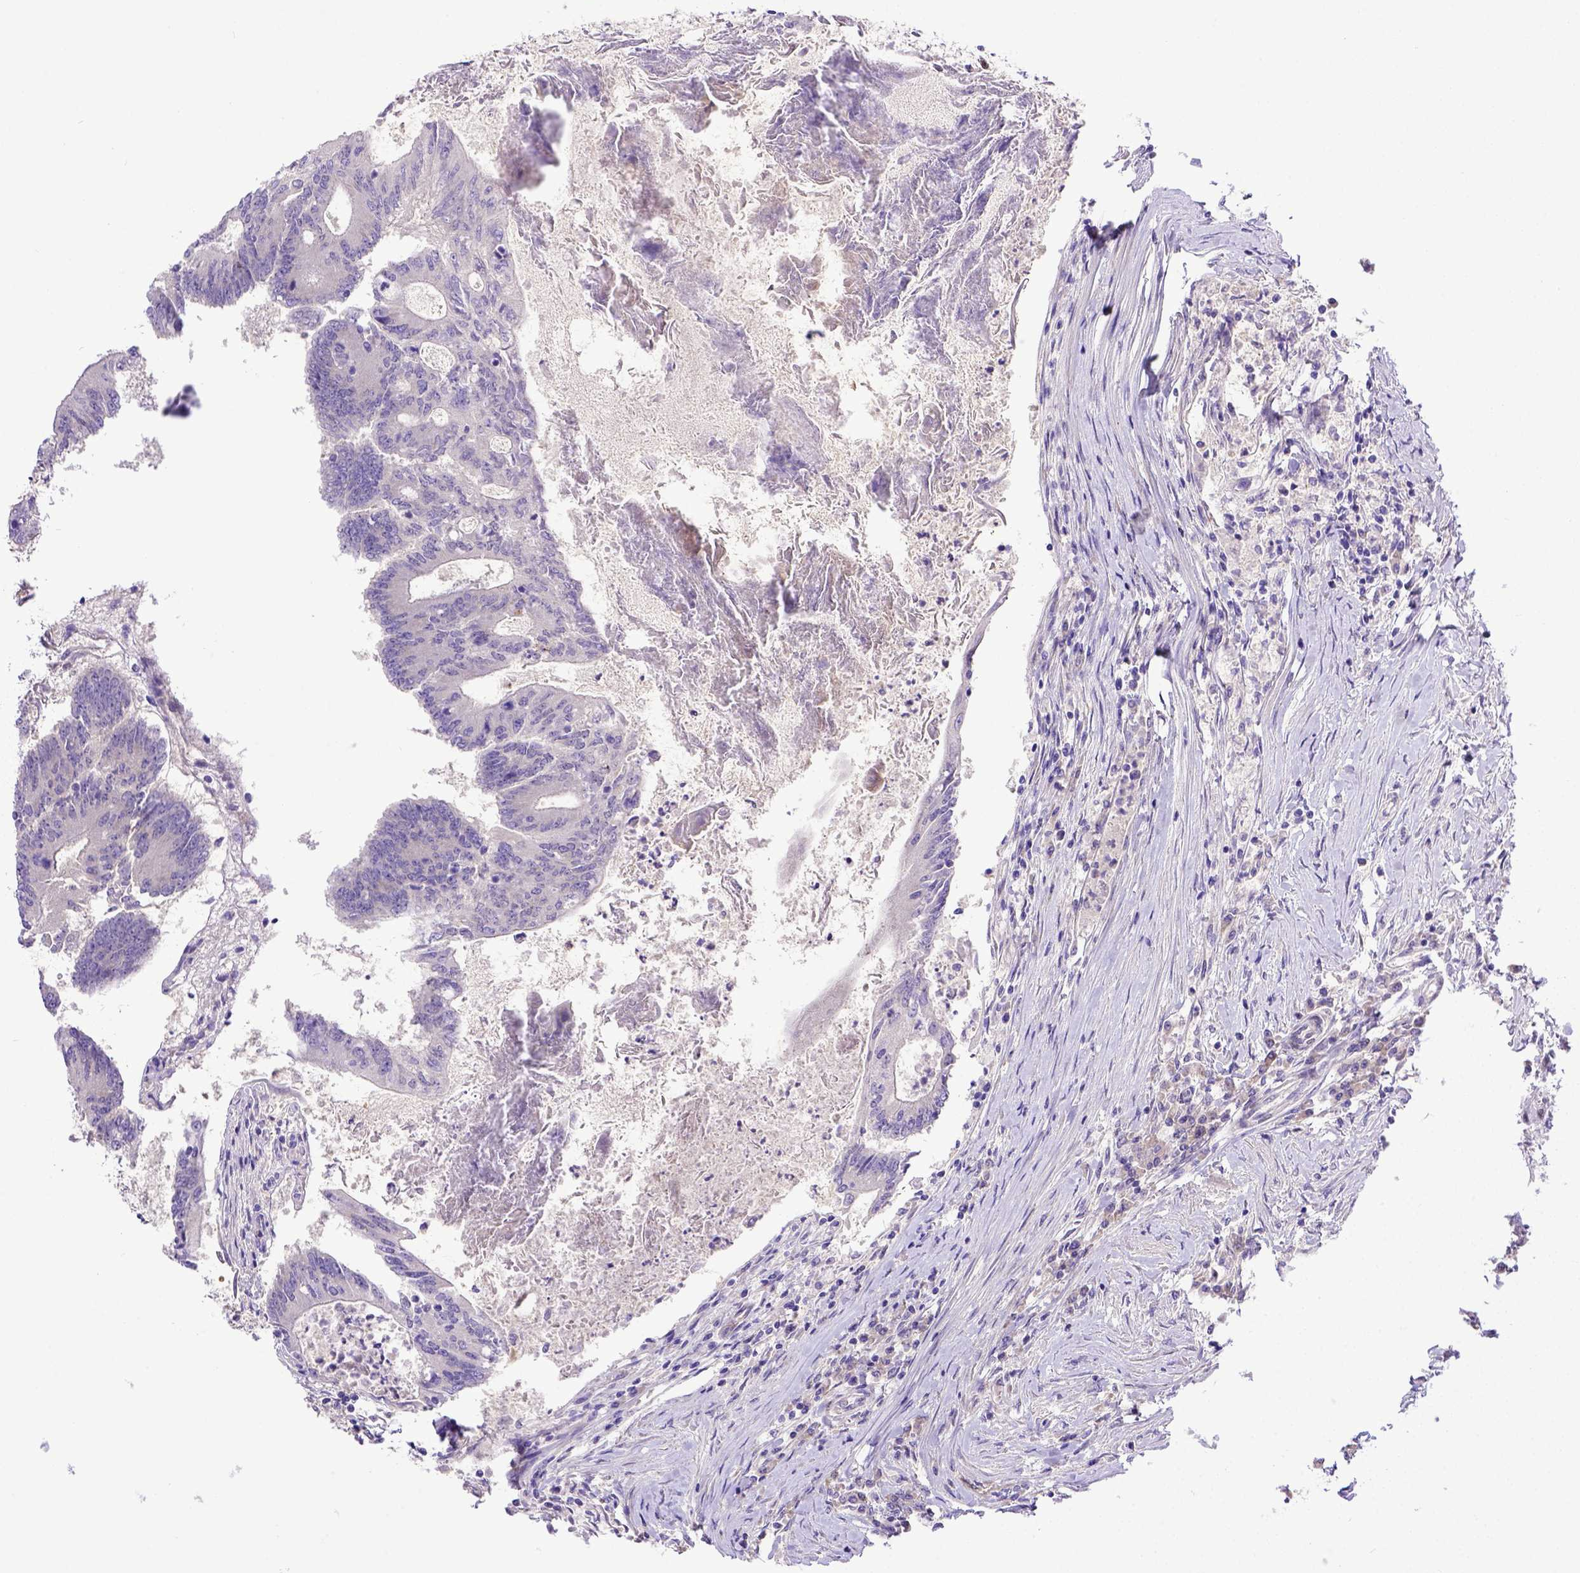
{"staining": {"intensity": "negative", "quantity": "none", "location": "none"}, "tissue": "colorectal cancer", "cell_type": "Tumor cells", "image_type": "cancer", "snomed": [{"axis": "morphology", "description": "Adenocarcinoma, NOS"}, {"axis": "topography", "description": "Colon"}], "caption": "DAB (3,3'-diaminobenzidine) immunohistochemical staining of adenocarcinoma (colorectal) exhibits no significant staining in tumor cells.", "gene": "CFAP300", "patient": {"sex": "female", "age": 70}}